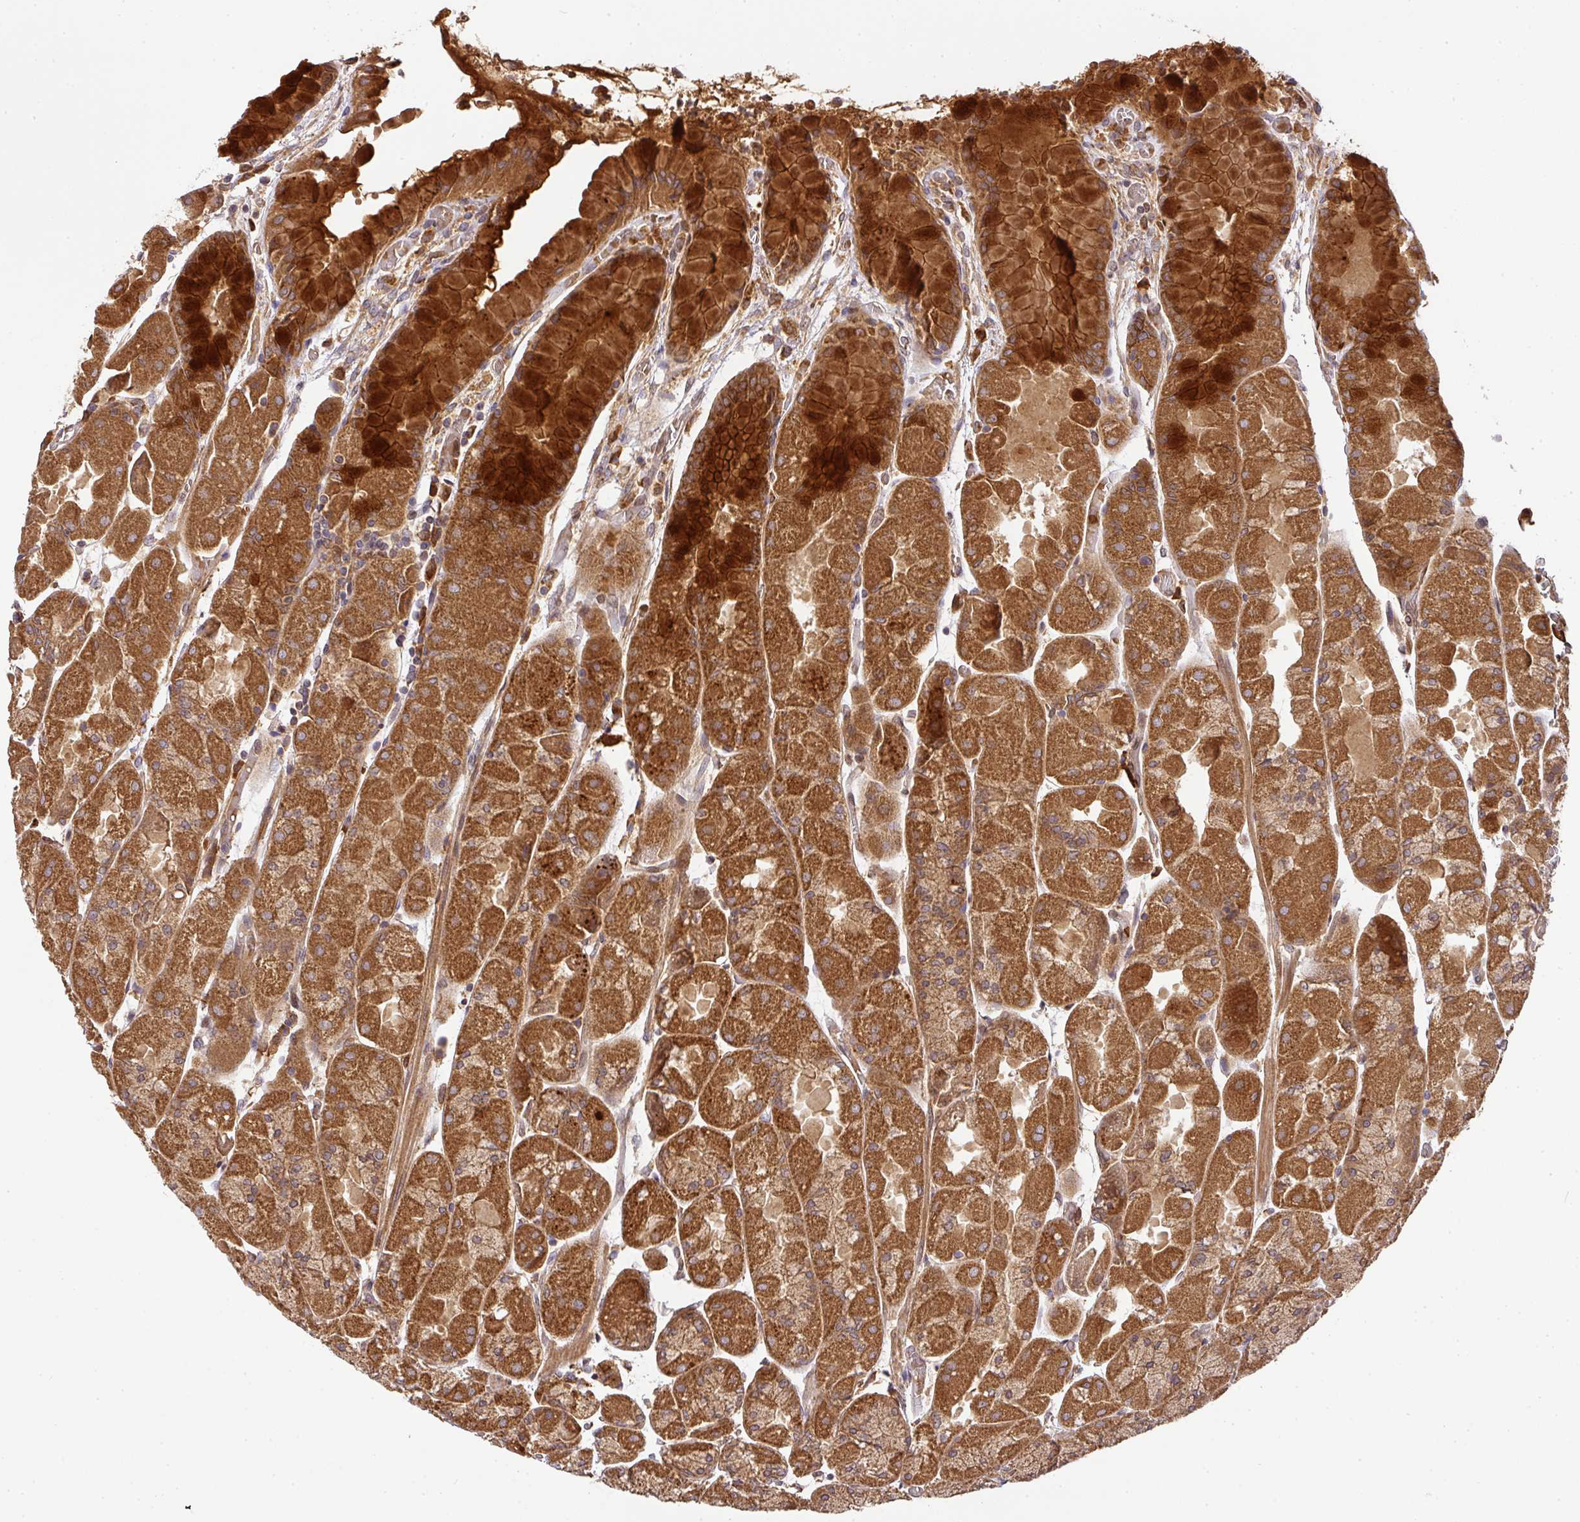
{"staining": {"intensity": "strong", "quantity": ">75%", "location": "cytoplasmic/membranous"}, "tissue": "stomach", "cell_type": "Glandular cells", "image_type": "normal", "snomed": [{"axis": "morphology", "description": "Normal tissue, NOS"}, {"axis": "topography", "description": "Stomach"}], "caption": "Approximately >75% of glandular cells in normal stomach display strong cytoplasmic/membranous protein expression as visualized by brown immunohistochemical staining.", "gene": "MALSU1", "patient": {"sex": "female", "age": 61}}